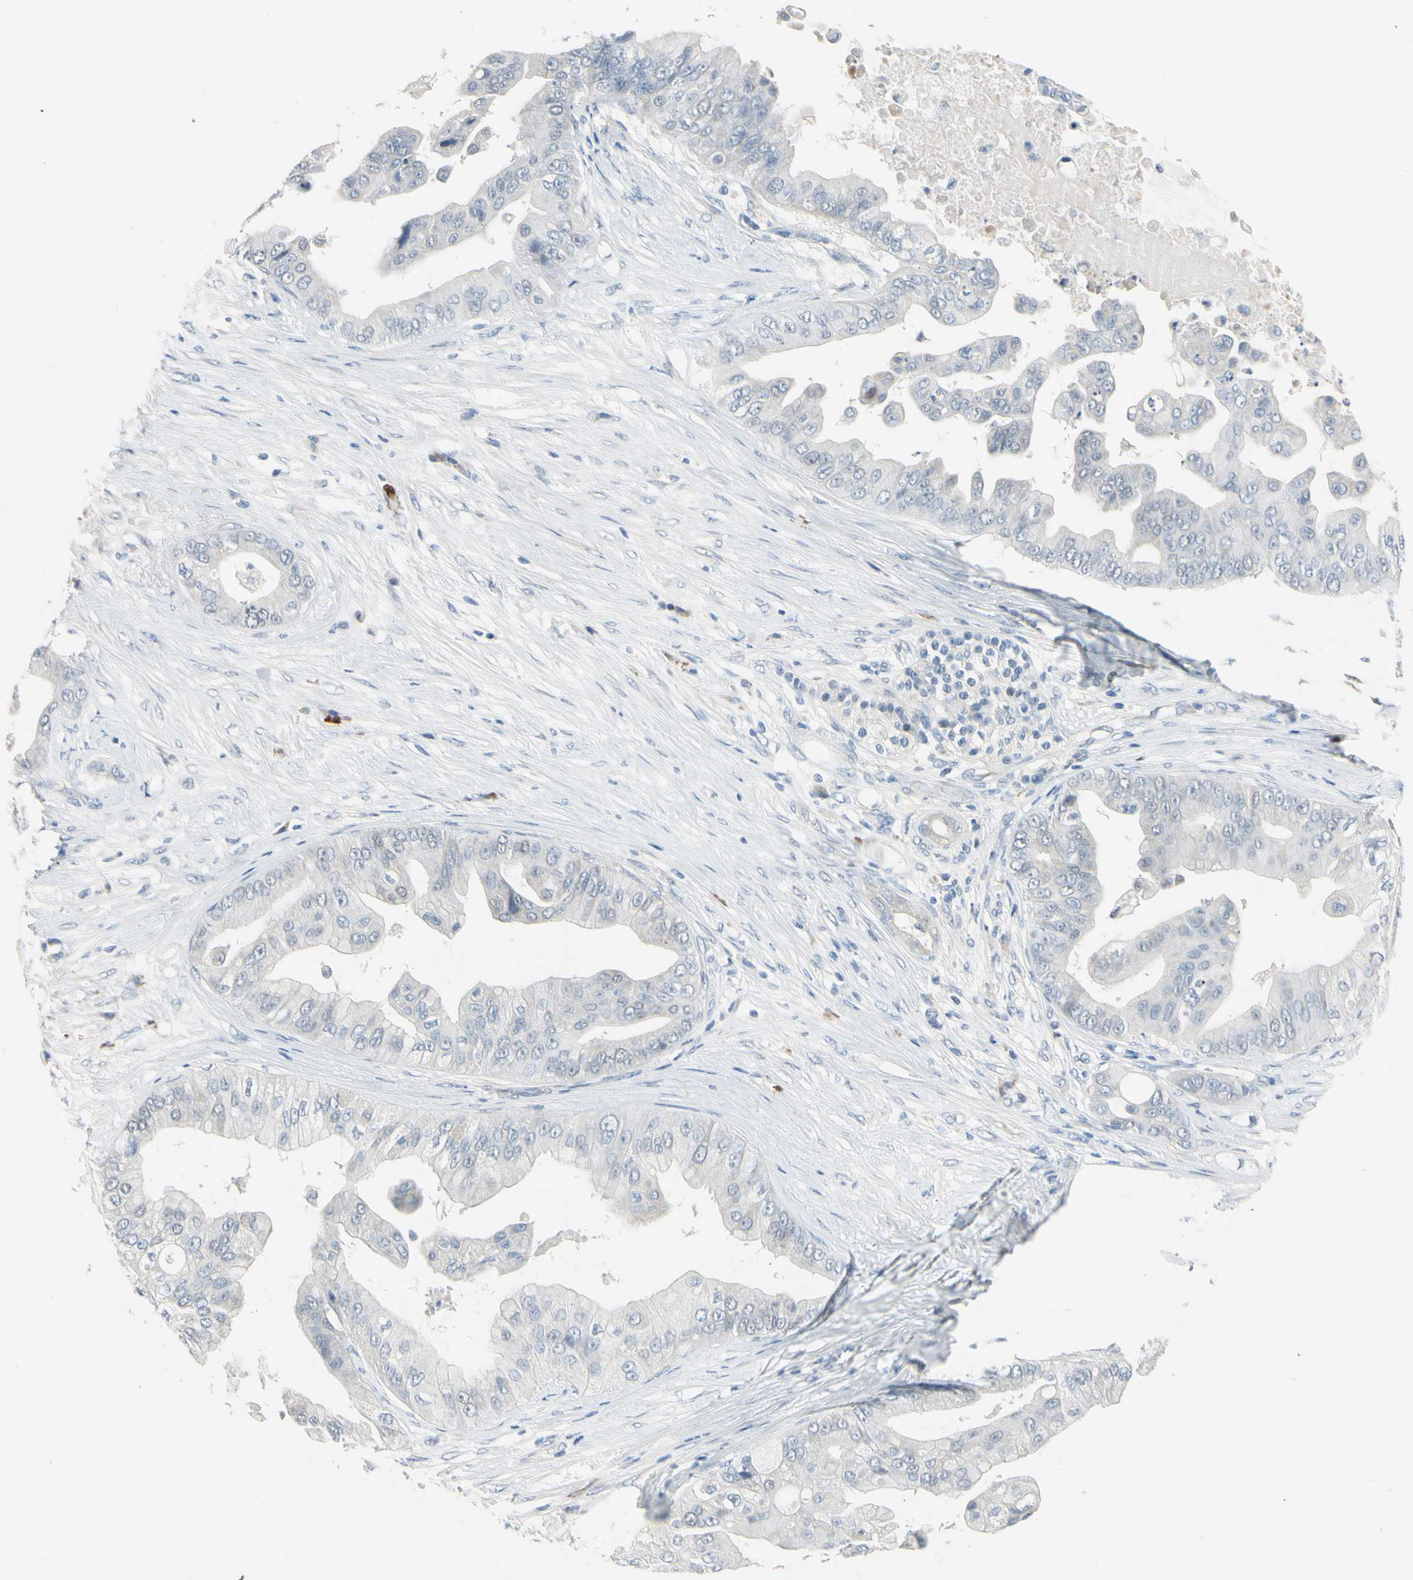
{"staining": {"intensity": "negative", "quantity": "none", "location": "none"}, "tissue": "pancreatic cancer", "cell_type": "Tumor cells", "image_type": "cancer", "snomed": [{"axis": "morphology", "description": "Adenocarcinoma, NOS"}, {"axis": "topography", "description": "Pancreas"}], "caption": "This micrograph is of pancreatic cancer (adenocarcinoma) stained with immunohistochemistry to label a protein in brown with the nuclei are counter-stained blue. There is no positivity in tumor cells.", "gene": "LHX9", "patient": {"sex": "female", "age": 75}}